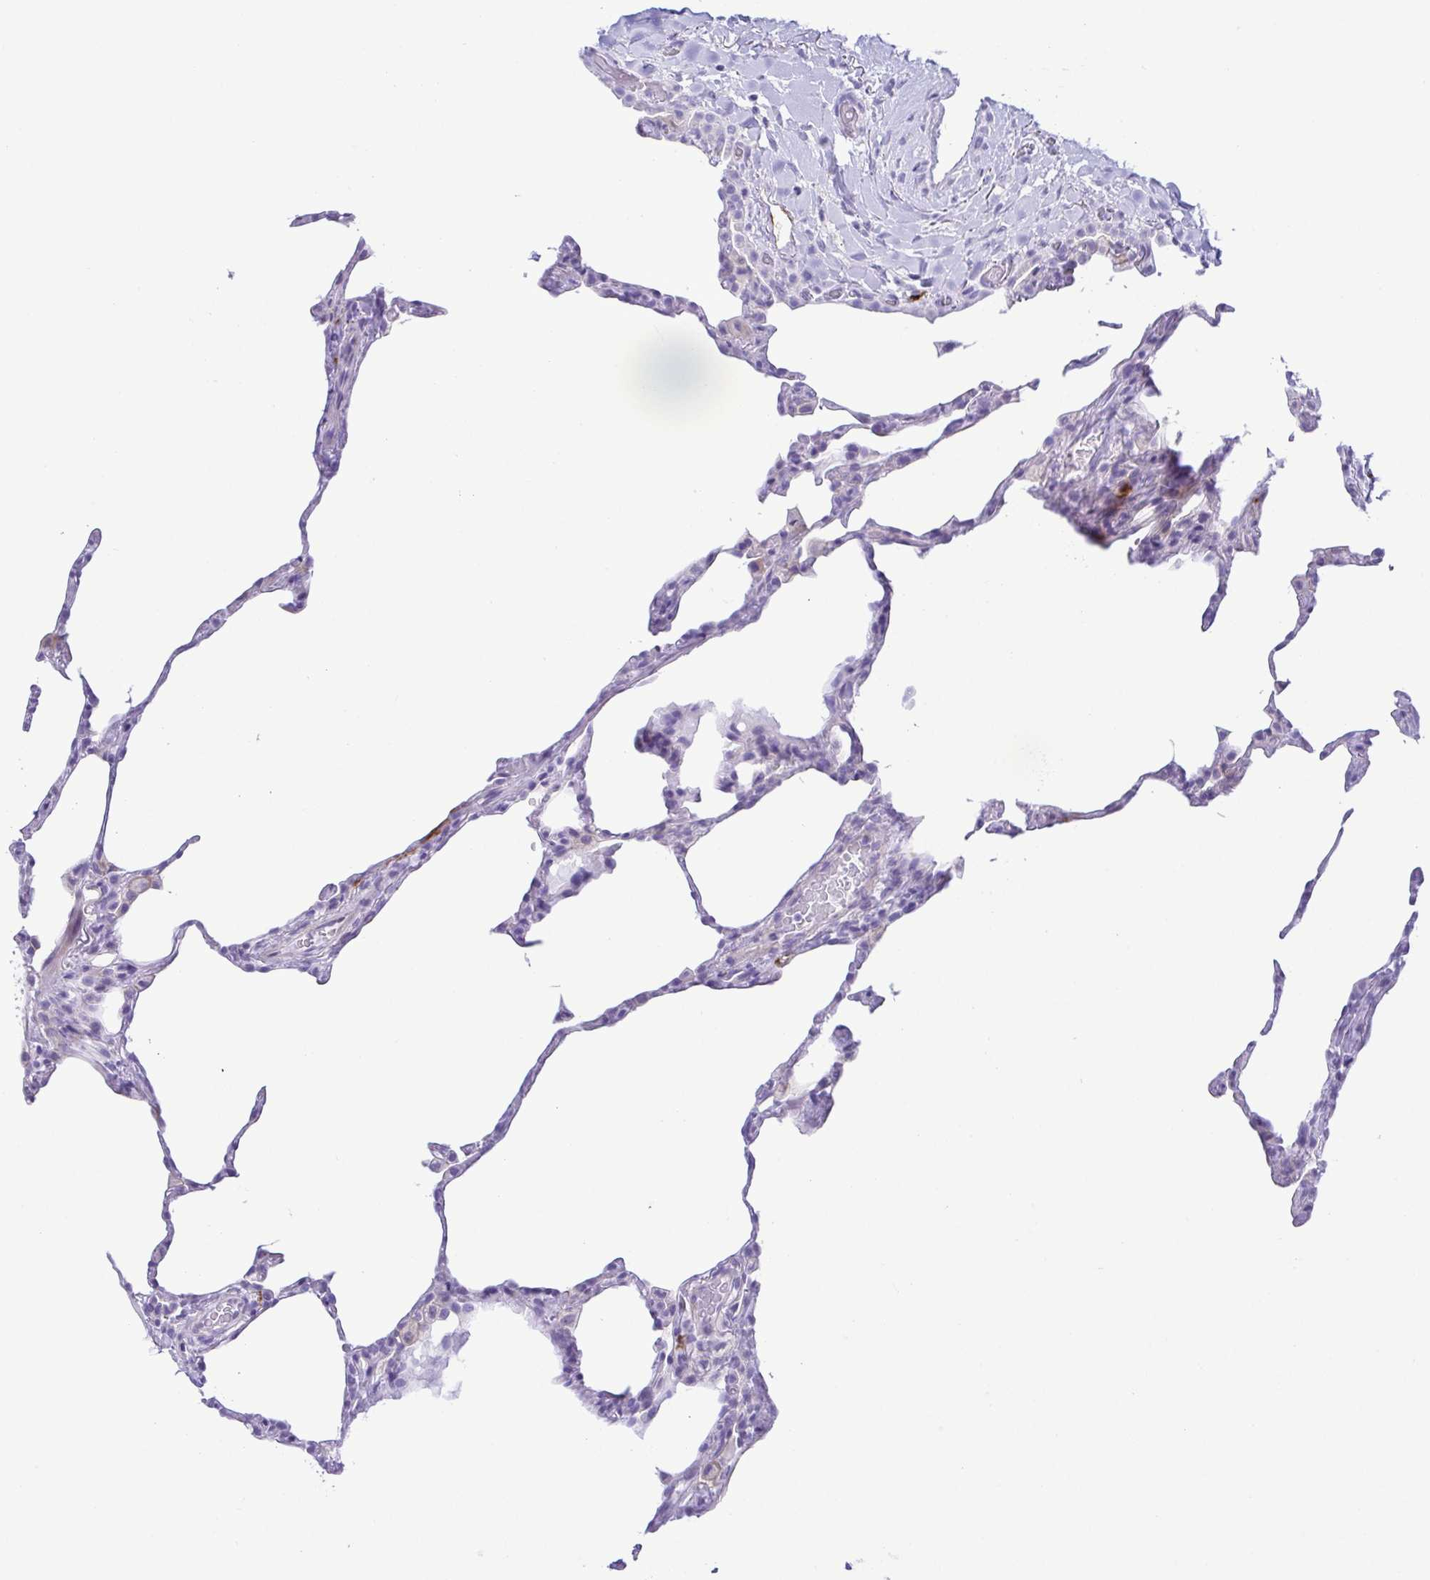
{"staining": {"intensity": "negative", "quantity": "none", "location": "none"}, "tissue": "lung", "cell_type": "Alveolar cells", "image_type": "normal", "snomed": [{"axis": "morphology", "description": "Normal tissue, NOS"}, {"axis": "topography", "description": "Lung"}], "caption": "IHC micrograph of unremarkable lung: human lung stained with DAB (3,3'-diaminobenzidine) displays no significant protein staining in alveolar cells. The staining is performed using DAB brown chromogen with nuclei counter-stained in using hematoxylin.", "gene": "GPR182", "patient": {"sex": "female", "age": 57}}